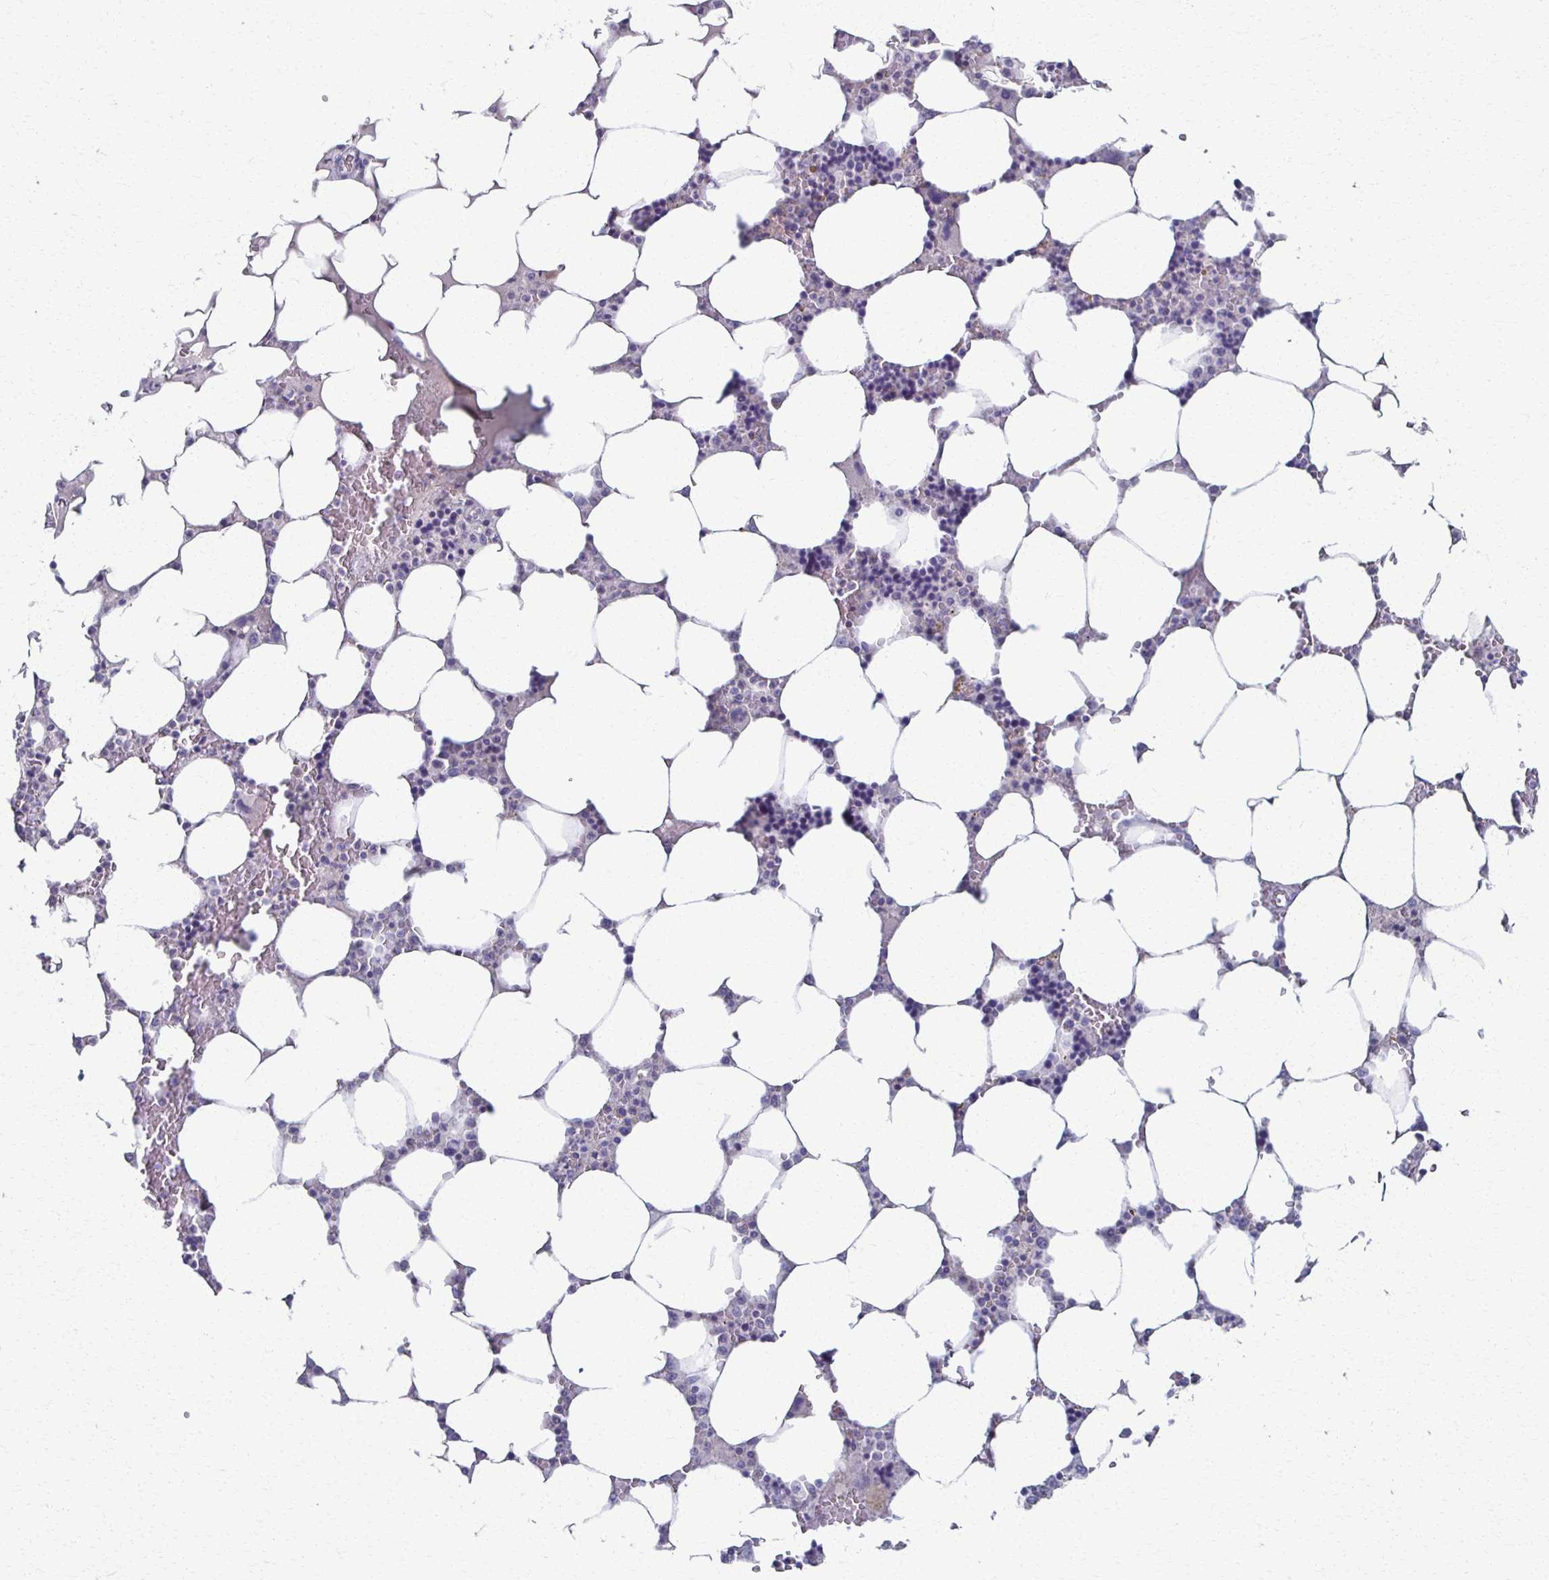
{"staining": {"intensity": "negative", "quantity": "none", "location": "none"}, "tissue": "bone marrow", "cell_type": "Hematopoietic cells", "image_type": "normal", "snomed": [{"axis": "morphology", "description": "Normal tissue, NOS"}, {"axis": "topography", "description": "Bone marrow"}], "caption": "IHC image of normal human bone marrow stained for a protein (brown), which exhibits no staining in hematopoietic cells.", "gene": "FOXO4", "patient": {"sex": "male", "age": 64}}